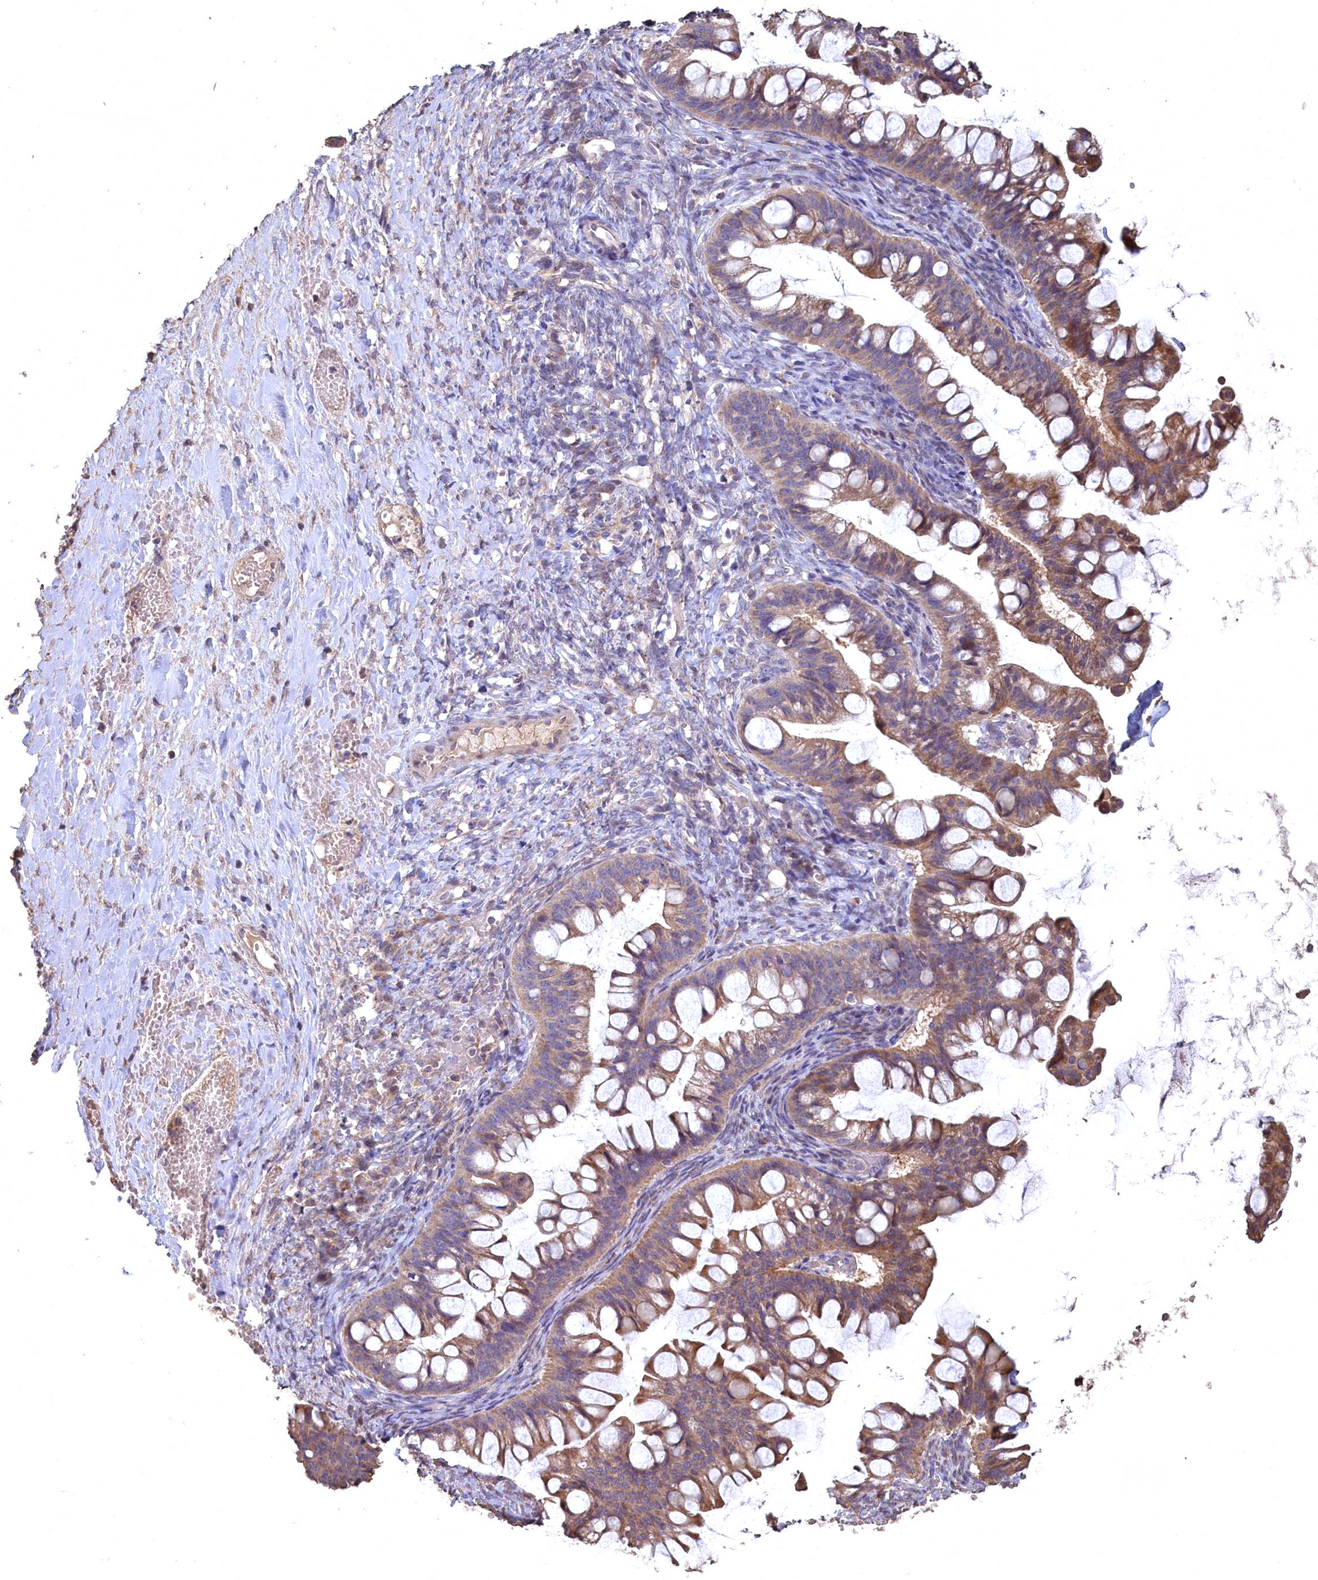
{"staining": {"intensity": "moderate", "quantity": "25%-75%", "location": "cytoplasmic/membranous"}, "tissue": "ovarian cancer", "cell_type": "Tumor cells", "image_type": "cancer", "snomed": [{"axis": "morphology", "description": "Cystadenocarcinoma, mucinous, NOS"}, {"axis": "topography", "description": "Ovary"}], "caption": "About 25%-75% of tumor cells in ovarian cancer show moderate cytoplasmic/membranous protein expression as visualized by brown immunohistochemical staining.", "gene": "FUNDC1", "patient": {"sex": "female", "age": 73}}